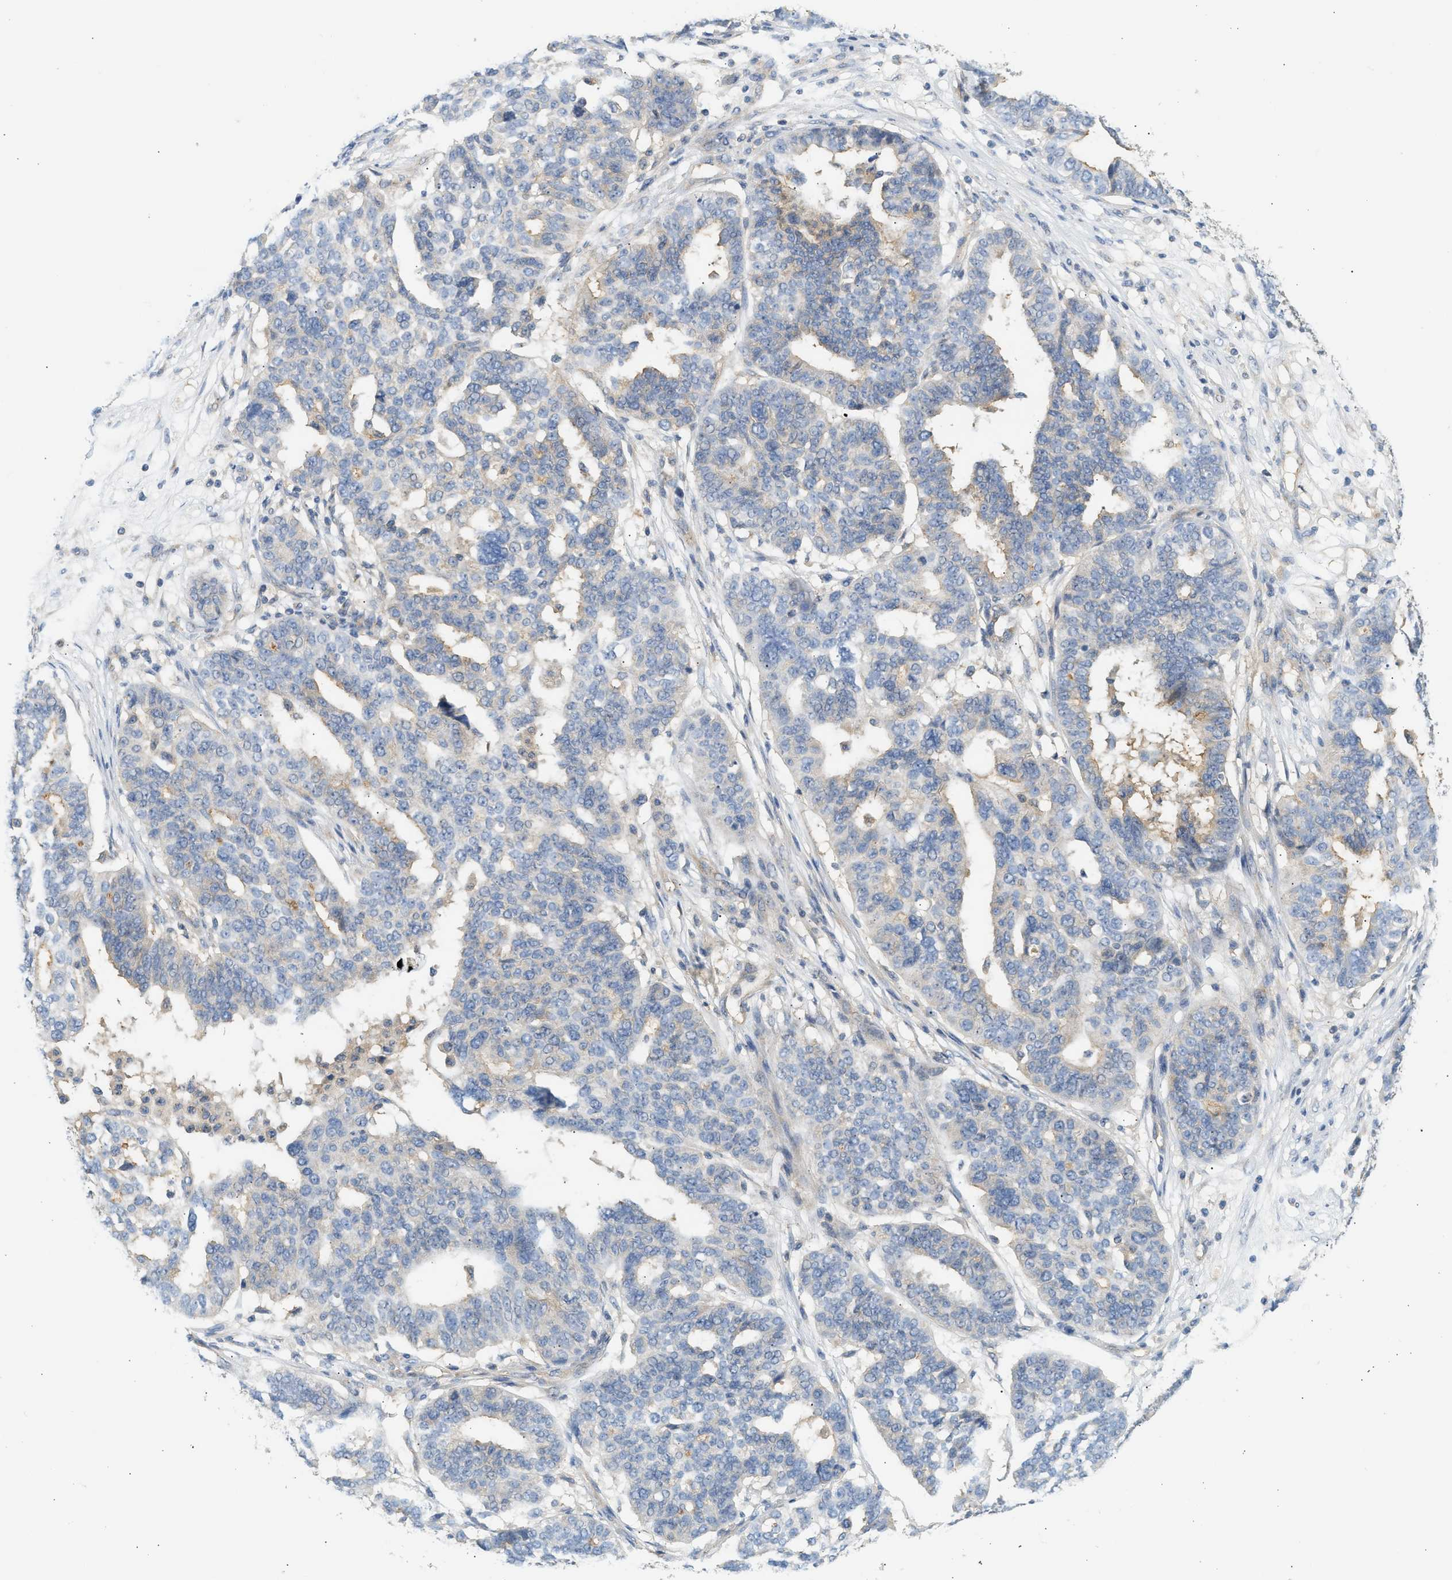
{"staining": {"intensity": "weak", "quantity": "<25%", "location": "cytoplasmic/membranous"}, "tissue": "ovarian cancer", "cell_type": "Tumor cells", "image_type": "cancer", "snomed": [{"axis": "morphology", "description": "Cystadenocarcinoma, serous, NOS"}, {"axis": "topography", "description": "Ovary"}], "caption": "High magnification brightfield microscopy of serous cystadenocarcinoma (ovarian) stained with DAB (brown) and counterstained with hematoxylin (blue): tumor cells show no significant positivity.", "gene": "PAFAH1B1", "patient": {"sex": "female", "age": 59}}